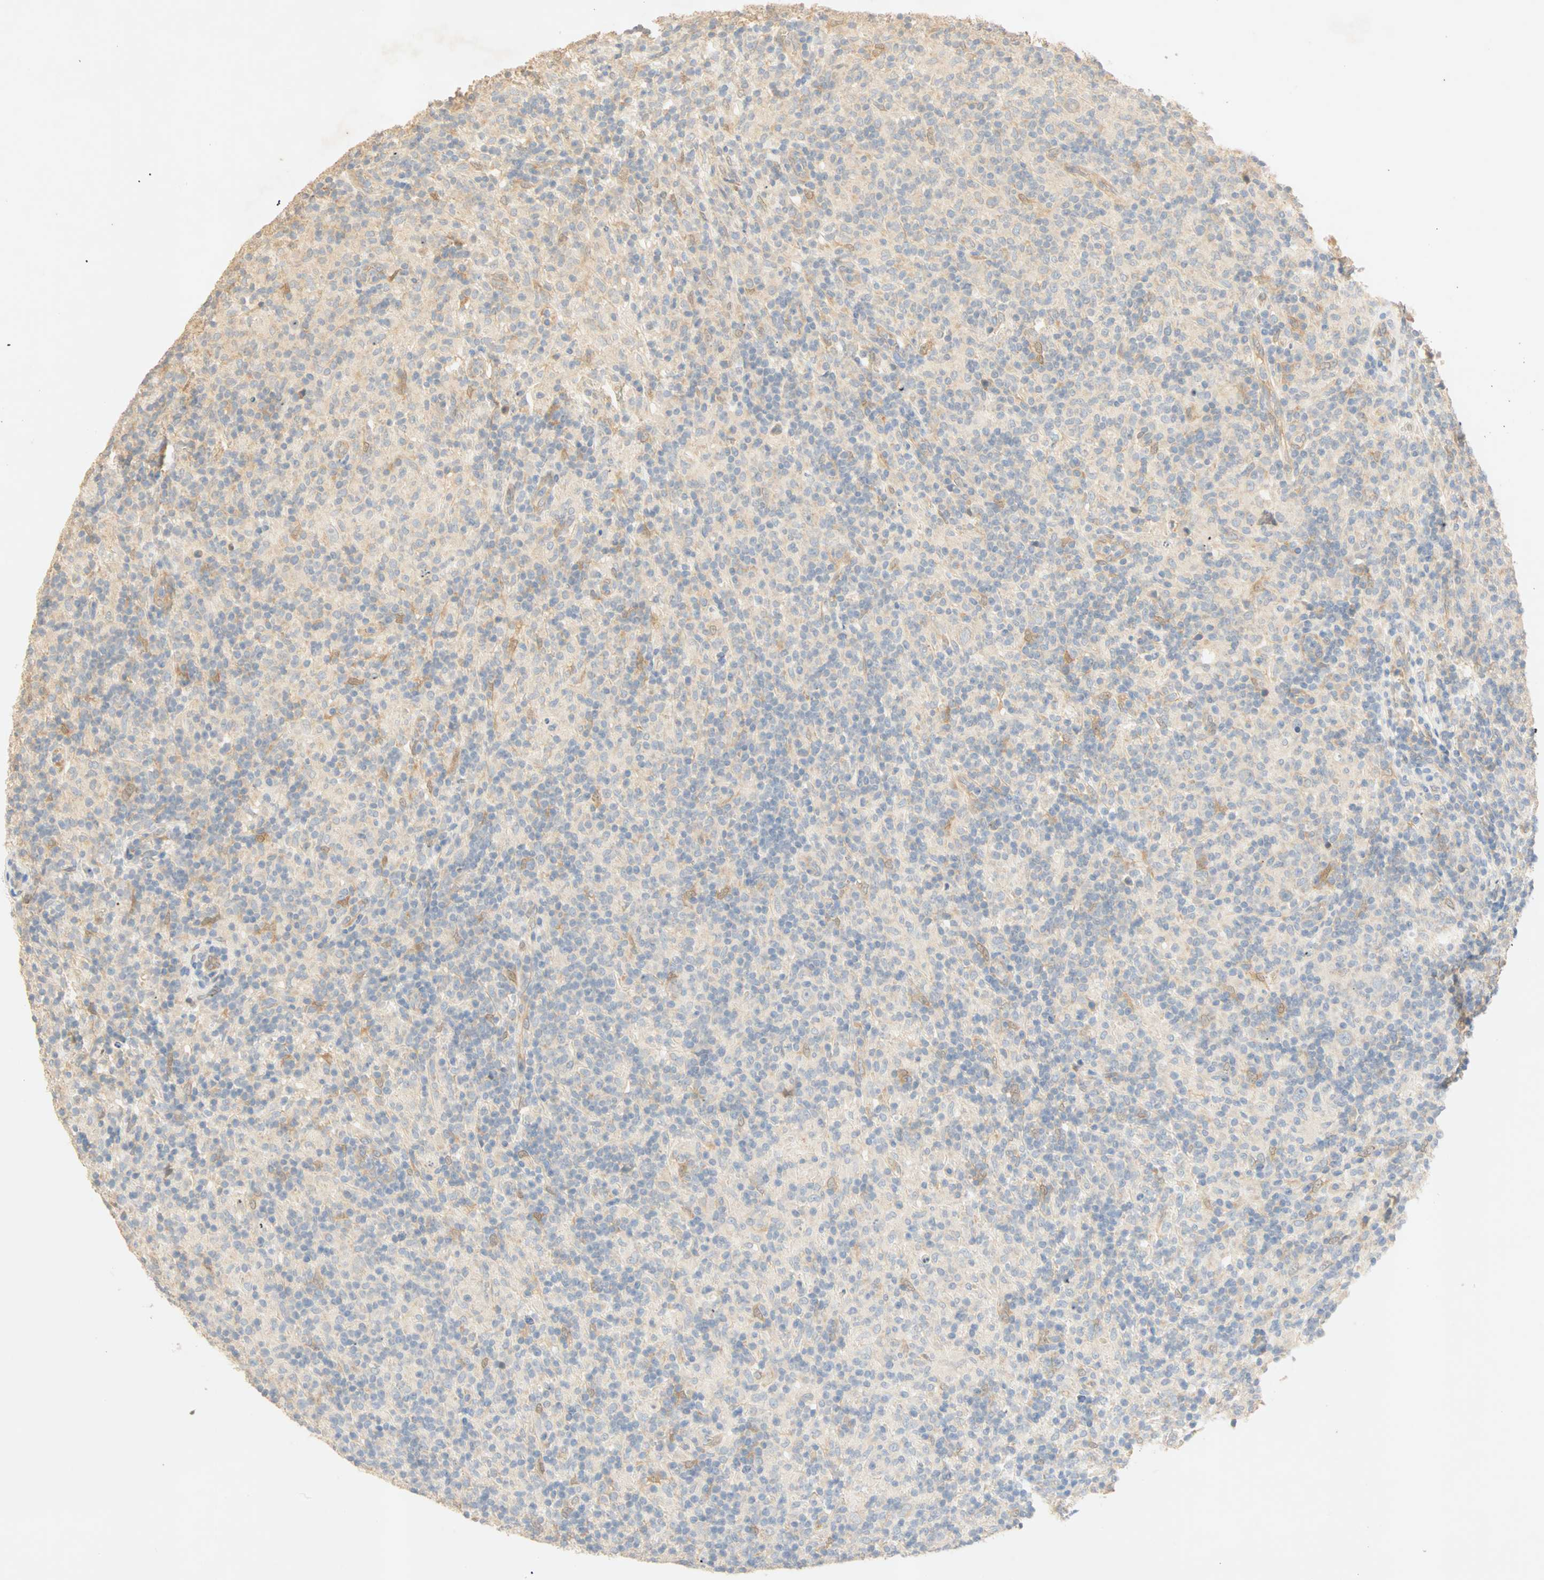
{"staining": {"intensity": "negative", "quantity": "none", "location": "none"}, "tissue": "lymphoma", "cell_type": "Tumor cells", "image_type": "cancer", "snomed": [{"axis": "morphology", "description": "Hodgkin's disease, NOS"}, {"axis": "topography", "description": "Lymph node"}], "caption": "A histopathology image of human Hodgkin's disease is negative for staining in tumor cells. (Brightfield microscopy of DAB (3,3'-diaminobenzidine) immunohistochemistry (IHC) at high magnification).", "gene": "SELENBP1", "patient": {"sex": "male", "age": 70}}